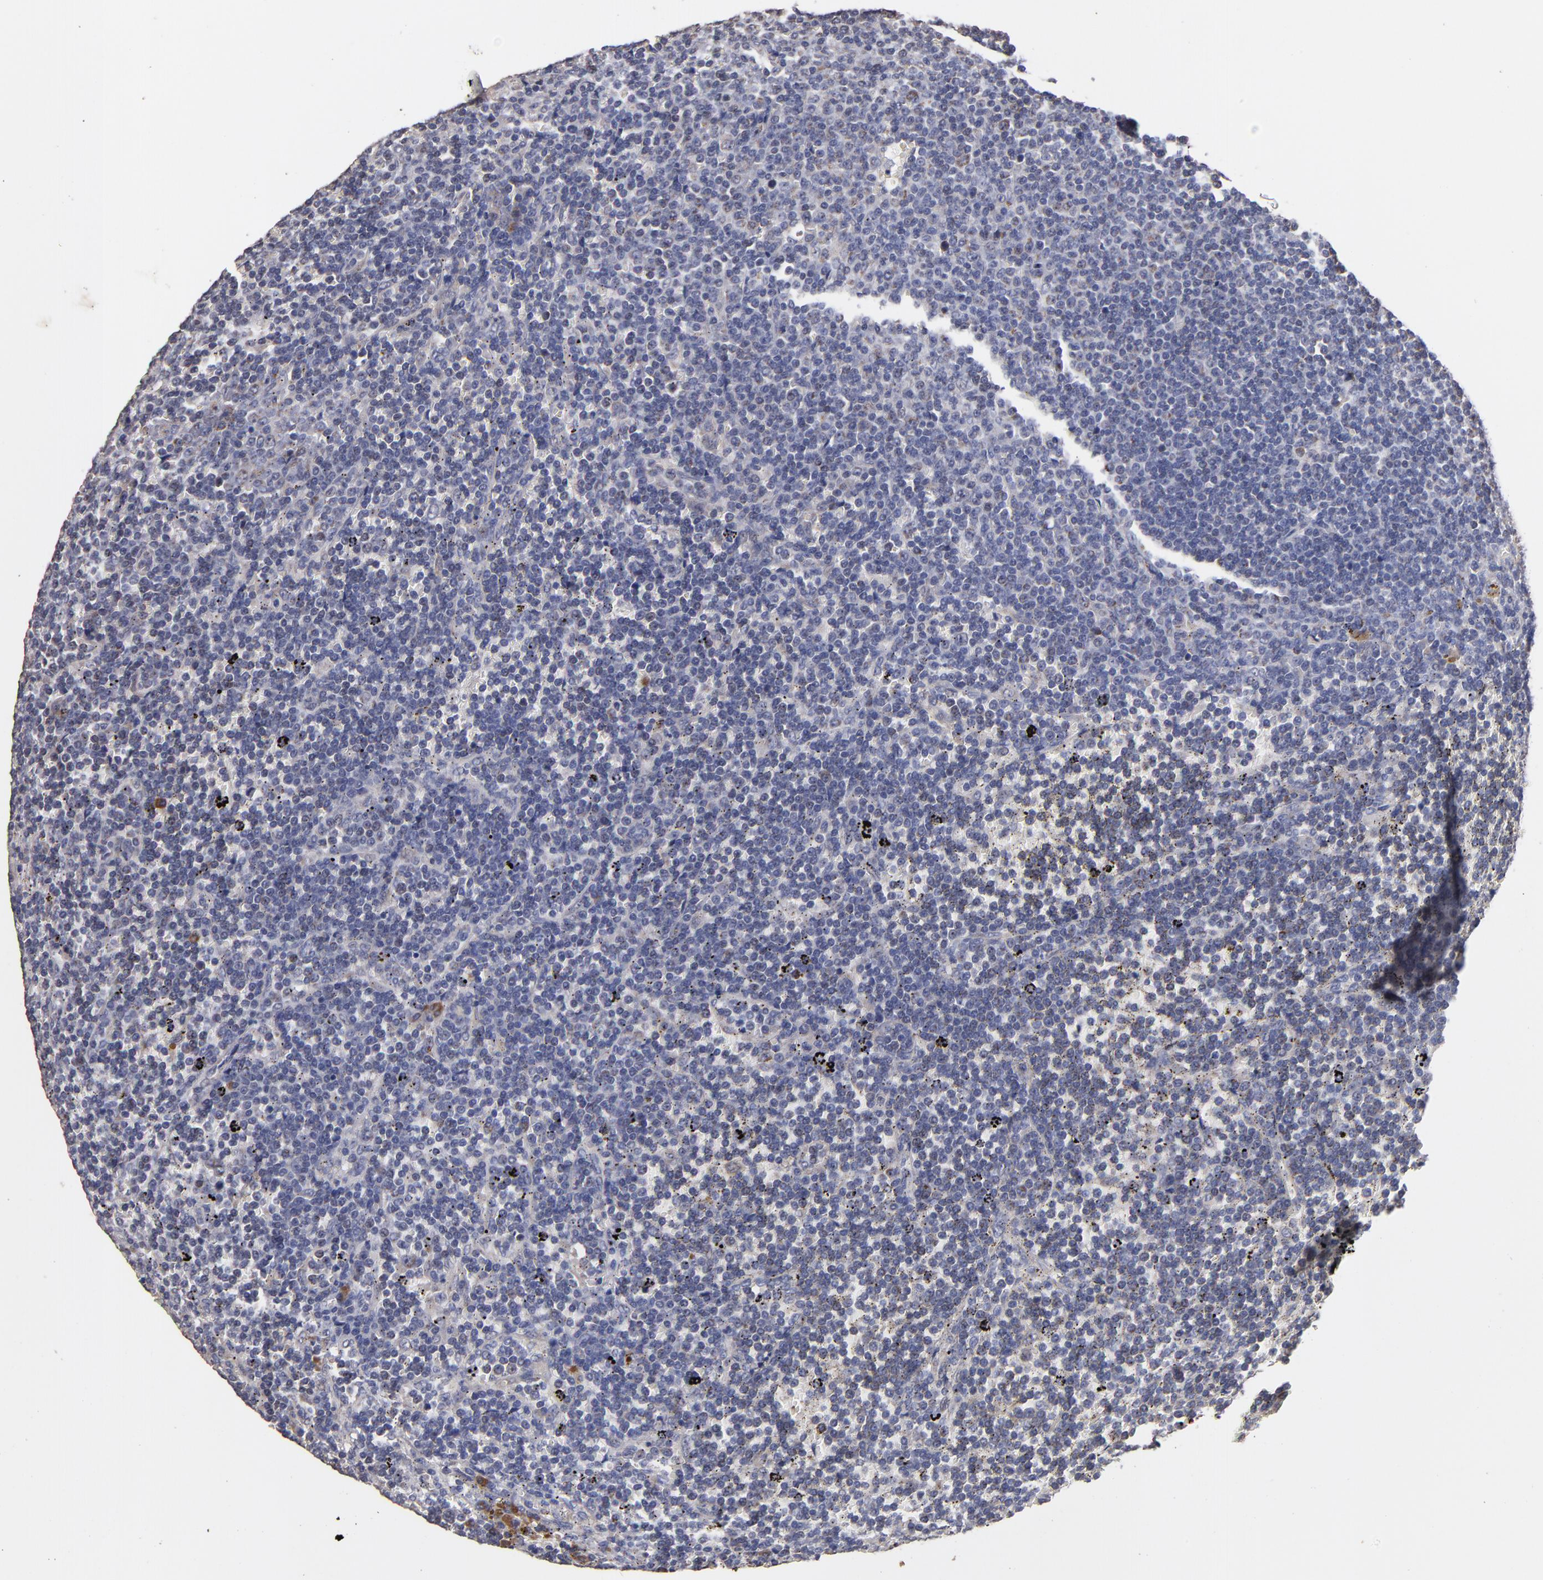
{"staining": {"intensity": "weak", "quantity": "<25%", "location": "cytoplasmic/membranous"}, "tissue": "lymphoma", "cell_type": "Tumor cells", "image_type": "cancer", "snomed": [{"axis": "morphology", "description": "Malignant lymphoma, non-Hodgkin's type, Low grade"}, {"axis": "topography", "description": "Spleen"}], "caption": "The micrograph exhibits no significant positivity in tumor cells of lymphoma.", "gene": "DIABLO", "patient": {"sex": "male", "age": 80}}